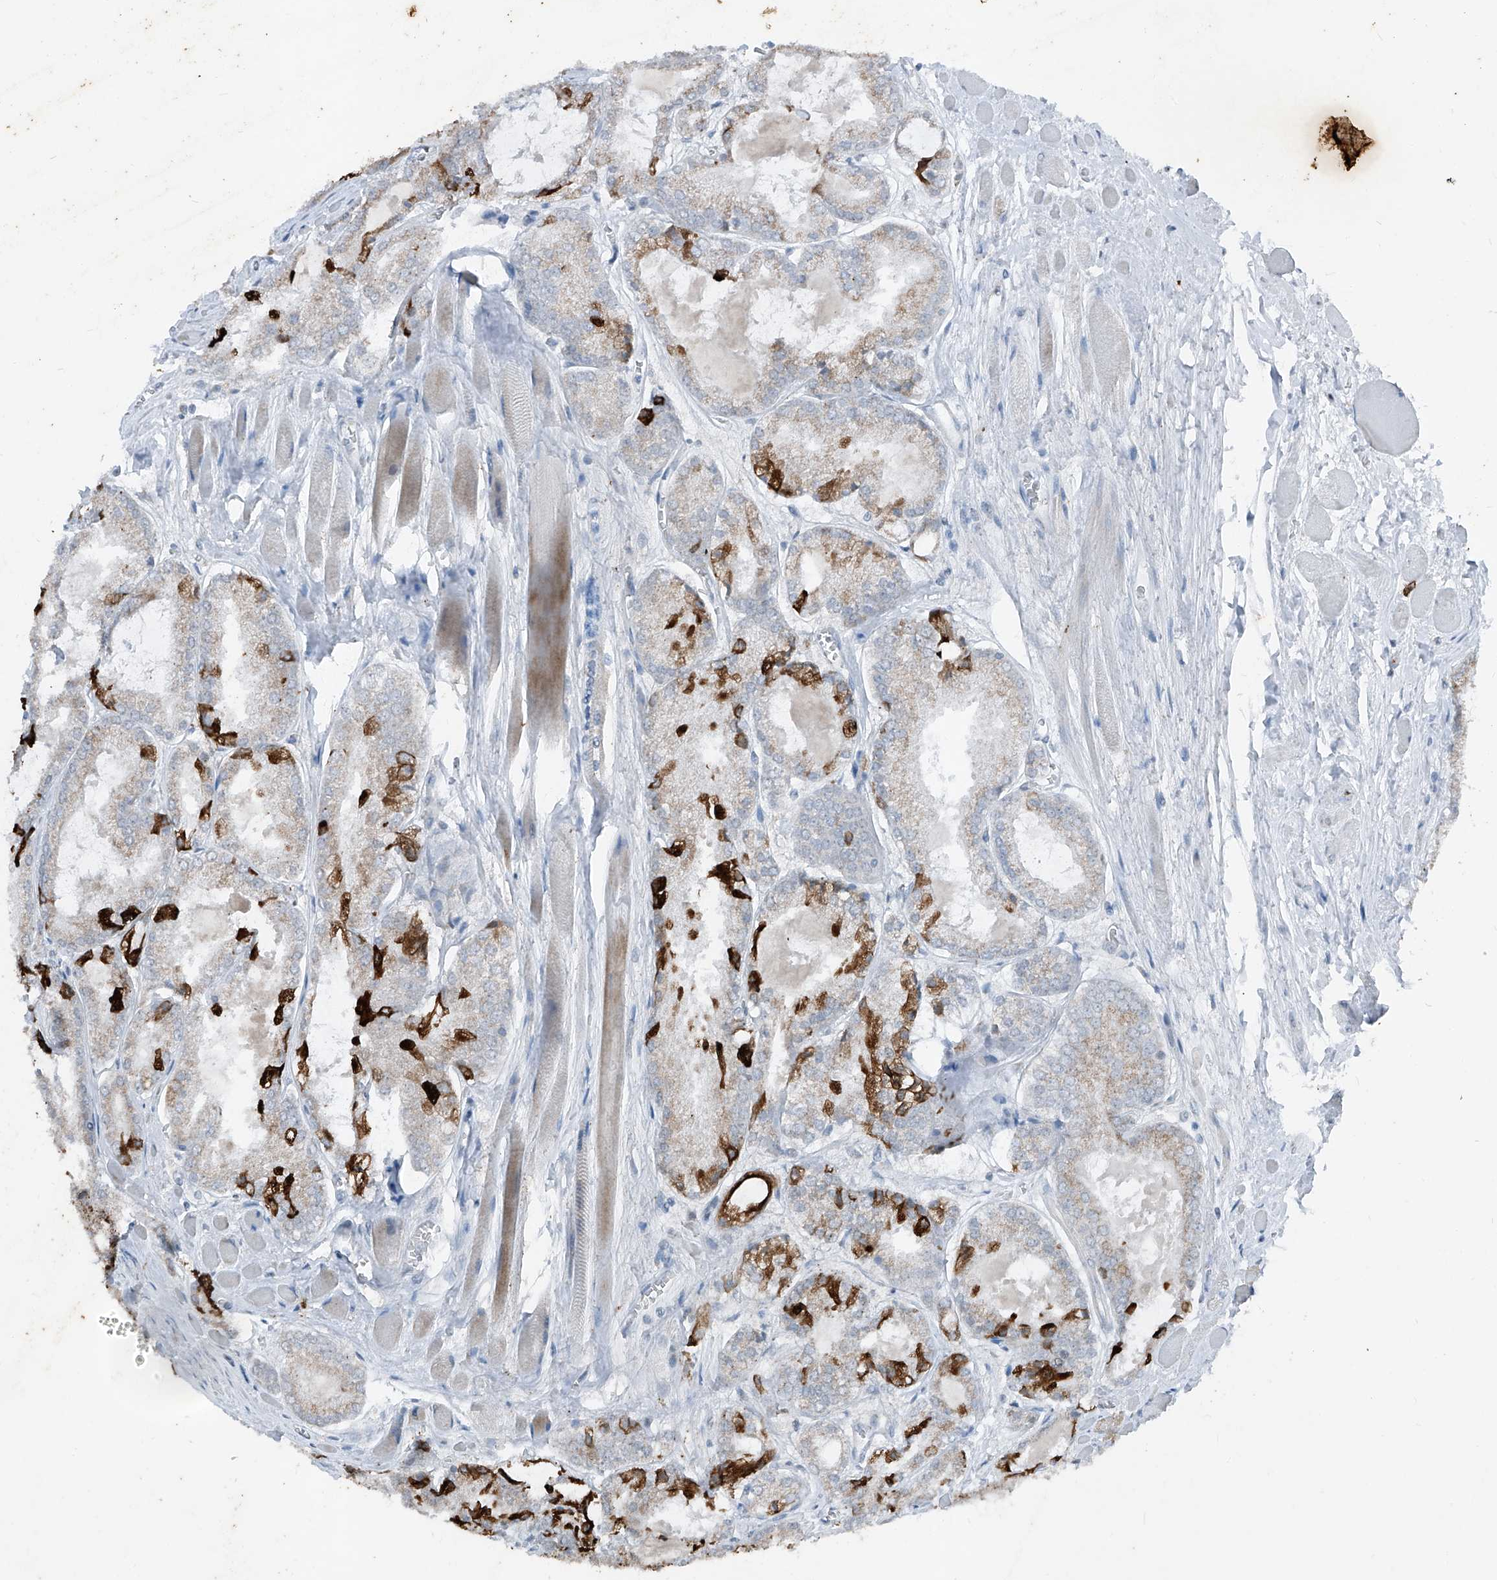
{"staining": {"intensity": "moderate", "quantity": "25%-75%", "location": "cytoplasmic/membranous"}, "tissue": "prostate cancer", "cell_type": "Tumor cells", "image_type": "cancer", "snomed": [{"axis": "morphology", "description": "Adenocarcinoma, Low grade"}, {"axis": "topography", "description": "Prostate"}], "caption": "Moderate cytoplasmic/membranous protein positivity is seen in approximately 25%-75% of tumor cells in low-grade adenocarcinoma (prostate).", "gene": "DYRK1B", "patient": {"sex": "male", "age": 67}}